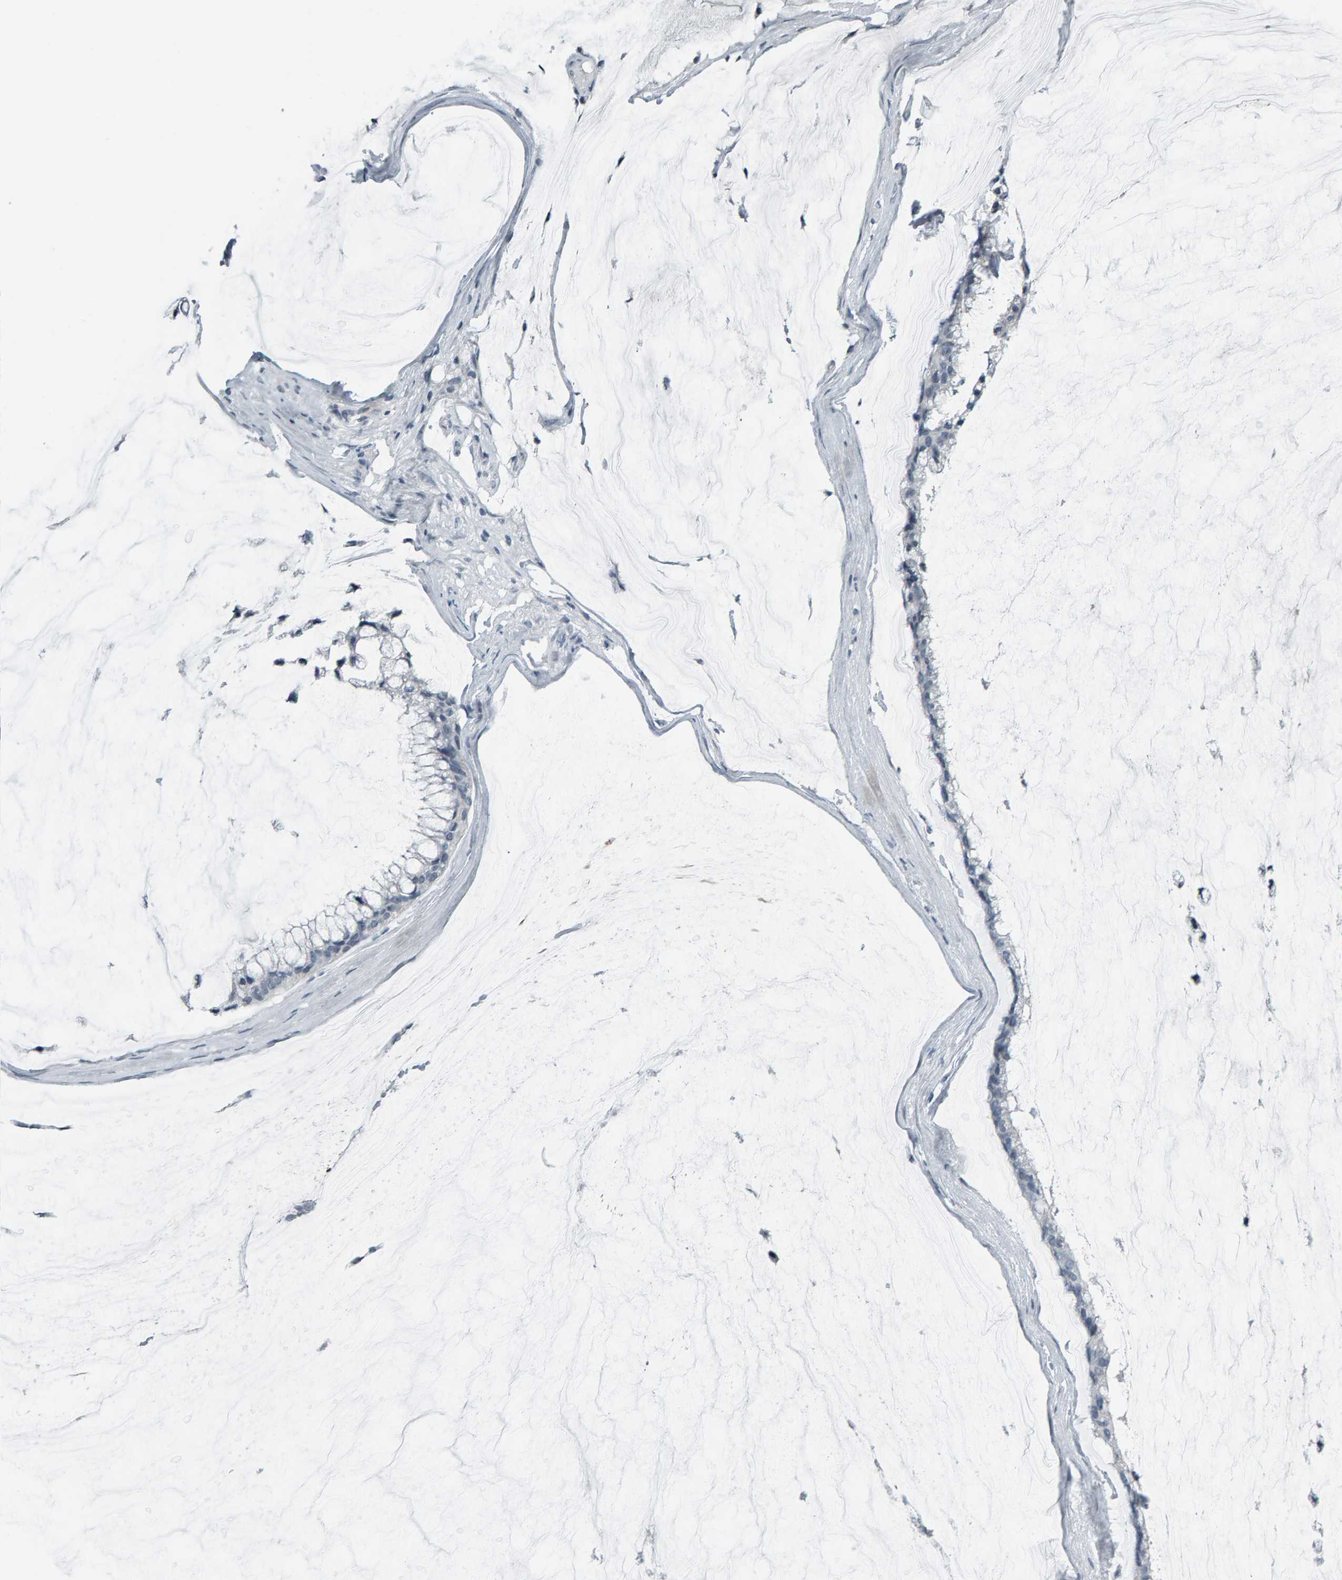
{"staining": {"intensity": "negative", "quantity": "none", "location": "none"}, "tissue": "ovarian cancer", "cell_type": "Tumor cells", "image_type": "cancer", "snomed": [{"axis": "morphology", "description": "Cystadenocarcinoma, mucinous, NOS"}, {"axis": "topography", "description": "Ovary"}], "caption": "Immunohistochemical staining of human mucinous cystadenocarcinoma (ovarian) demonstrates no significant expression in tumor cells.", "gene": "PYY", "patient": {"sex": "female", "age": 39}}